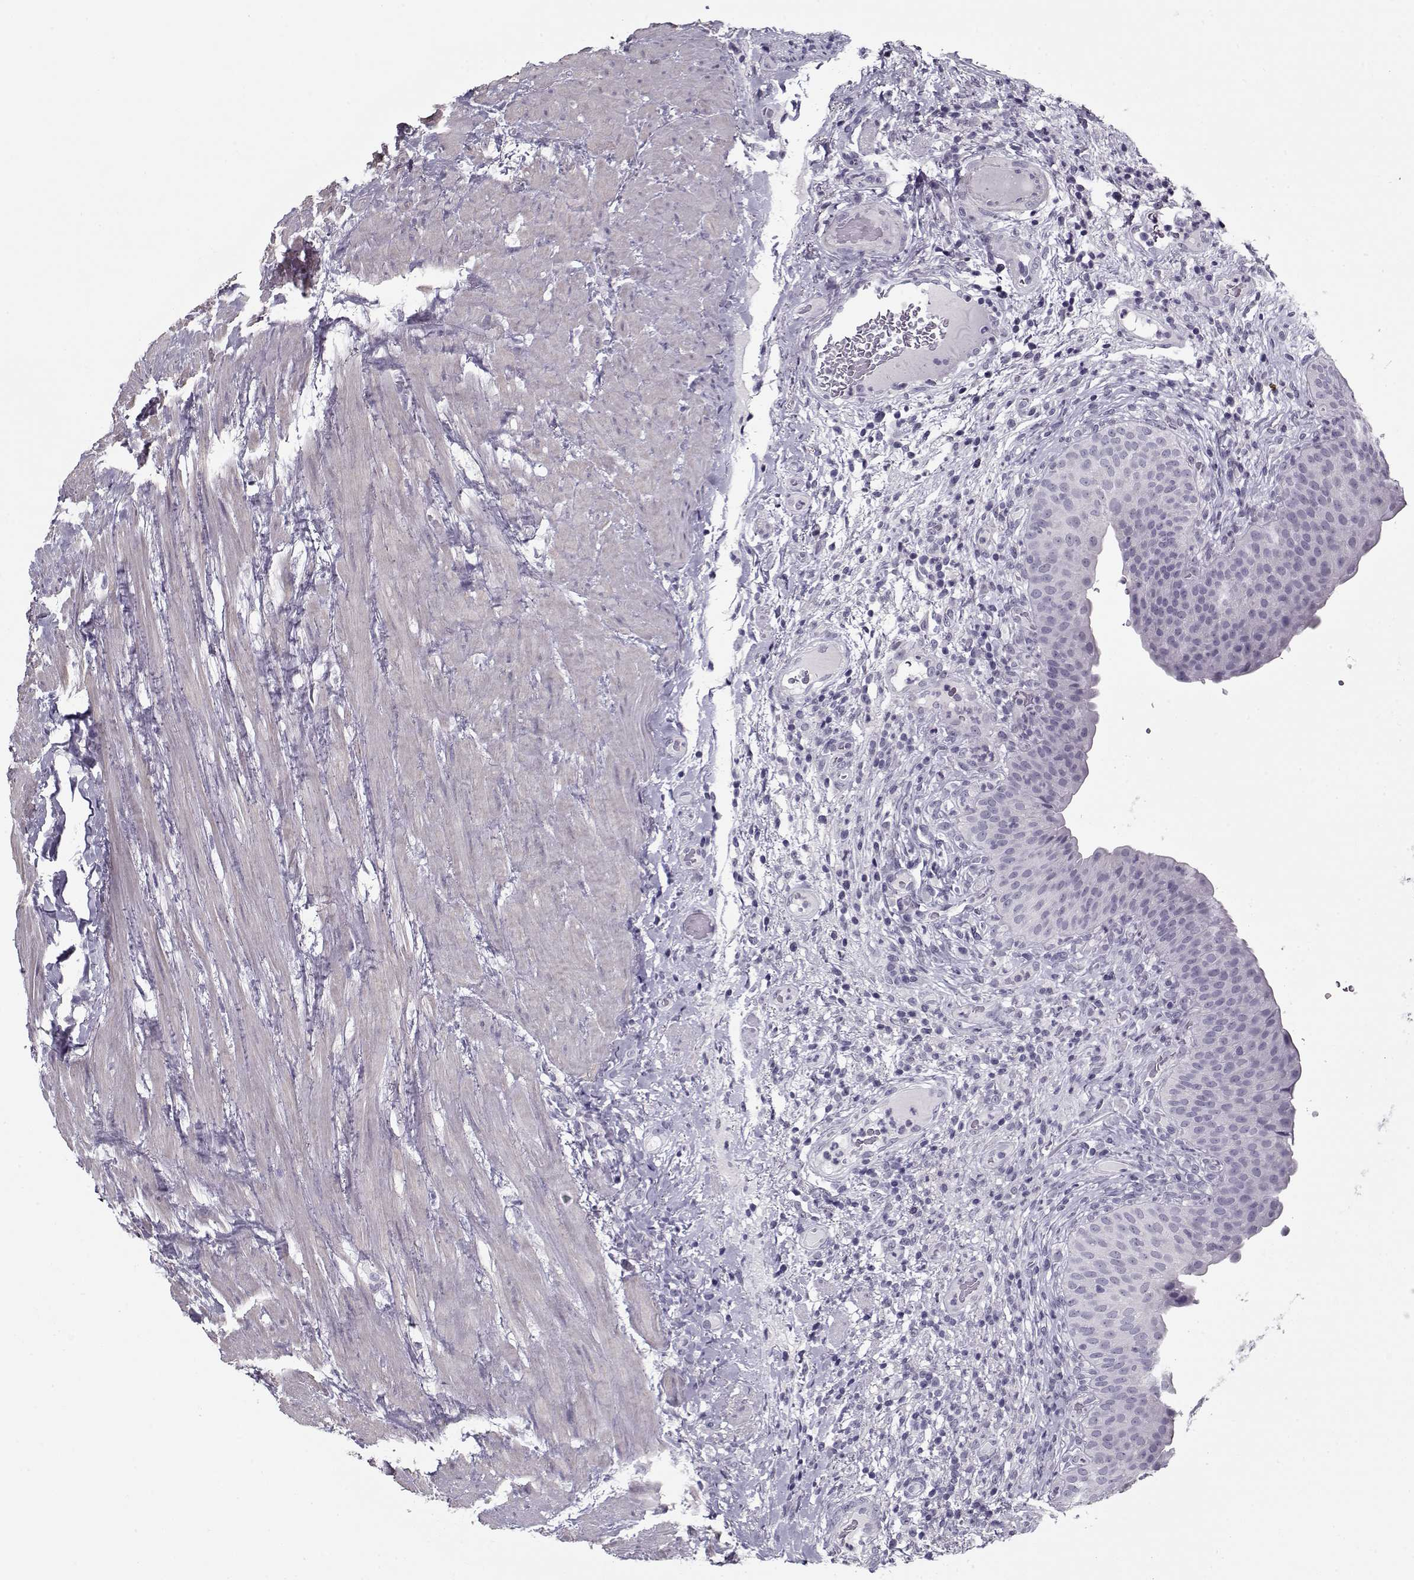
{"staining": {"intensity": "negative", "quantity": "none", "location": "none"}, "tissue": "urinary bladder", "cell_type": "Urothelial cells", "image_type": "normal", "snomed": [{"axis": "morphology", "description": "Normal tissue, NOS"}, {"axis": "topography", "description": "Urinary bladder"}], "caption": "Immunohistochemical staining of unremarkable human urinary bladder demonstrates no significant expression in urothelial cells. (Stains: DAB (3,3'-diaminobenzidine) immunohistochemistry with hematoxylin counter stain, Microscopy: brightfield microscopy at high magnification).", "gene": "RNF32", "patient": {"sex": "male", "age": 66}}